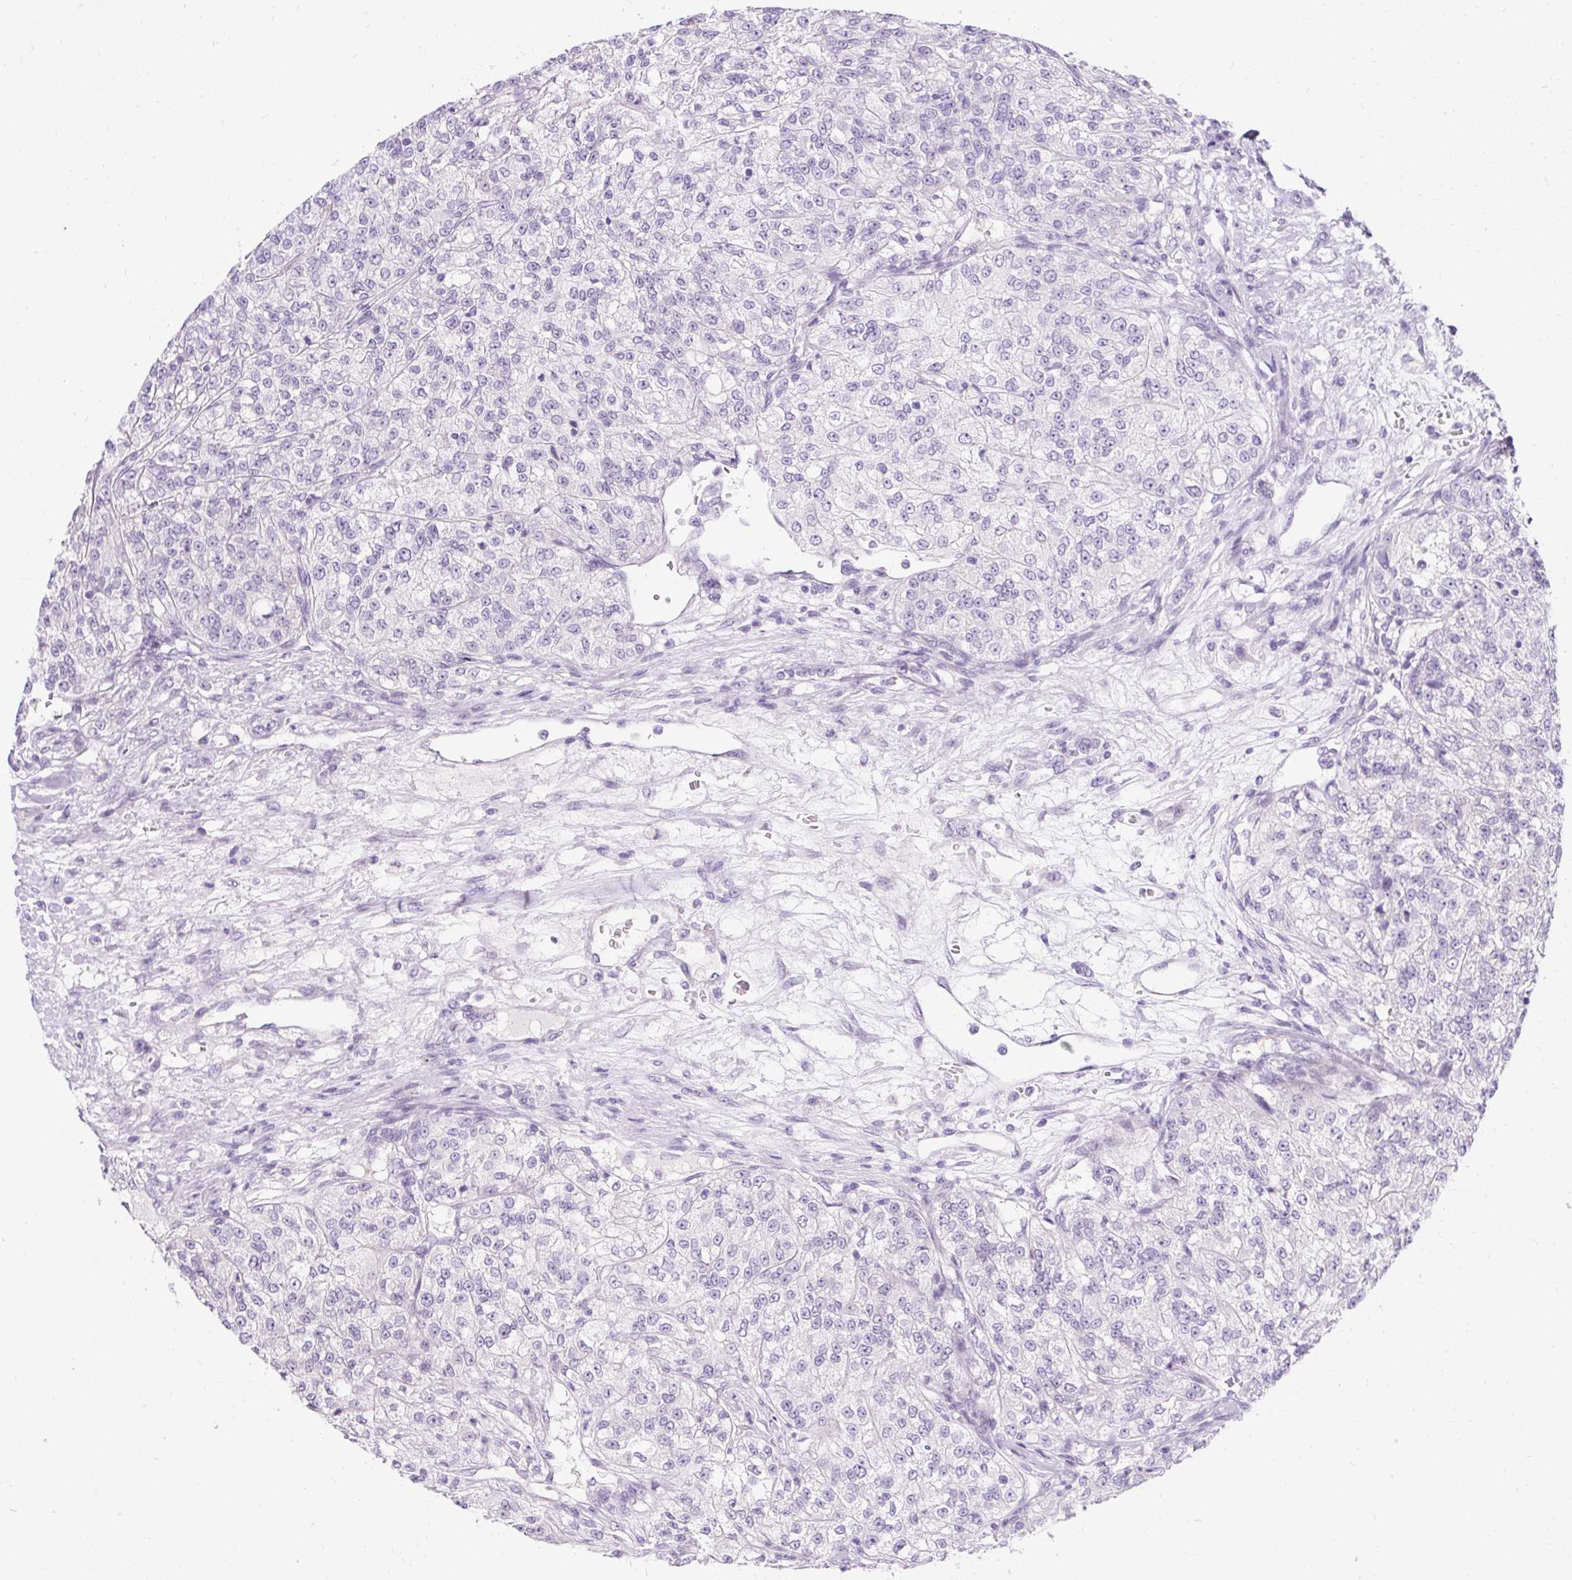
{"staining": {"intensity": "negative", "quantity": "none", "location": "none"}, "tissue": "renal cancer", "cell_type": "Tumor cells", "image_type": "cancer", "snomed": [{"axis": "morphology", "description": "Adenocarcinoma, NOS"}, {"axis": "topography", "description": "Kidney"}], "caption": "There is no significant expression in tumor cells of renal cancer (adenocarcinoma).", "gene": "GOLGA8A", "patient": {"sex": "female", "age": 63}}